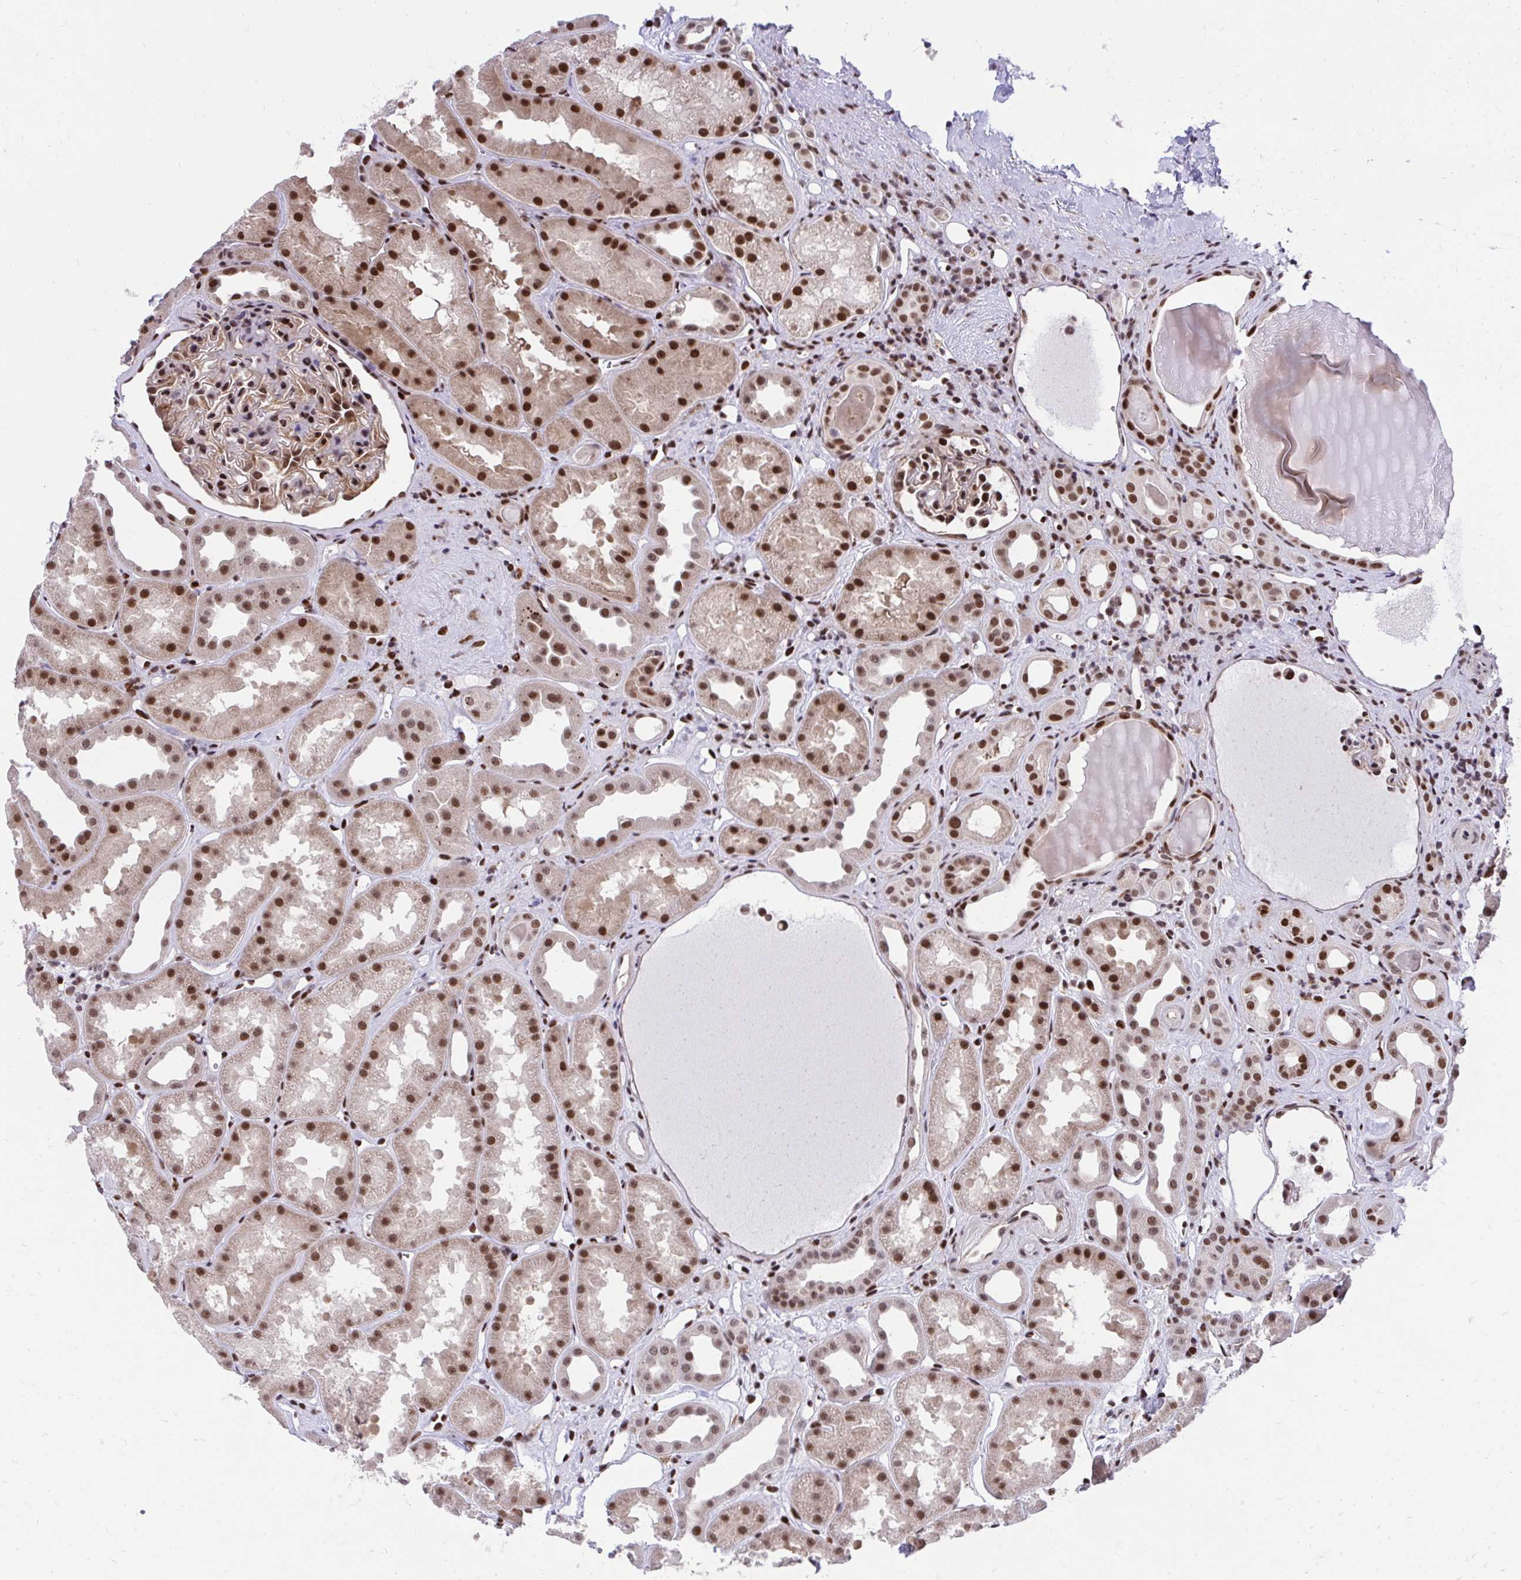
{"staining": {"intensity": "strong", "quantity": ">75%", "location": "cytoplasmic/membranous,nuclear"}, "tissue": "kidney", "cell_type": "Cells in glomeruli", "image_type": "normal", "snomed": [{"axis": "morphology", "description": "Normal tissue, NOS"}, {"axis": "topography", "description": "Kidney"}], "caption": "Protein expression analysis of unremarkable human kidney reveals strong cytoplasmic/membranous,nuclear positivity in about >75% of cells in glomeruli. (Brightfield microscopy of DAB IHC at high magnification).", "gene": "HOXA4", "patient": {"sex": "male", "age": 61}}